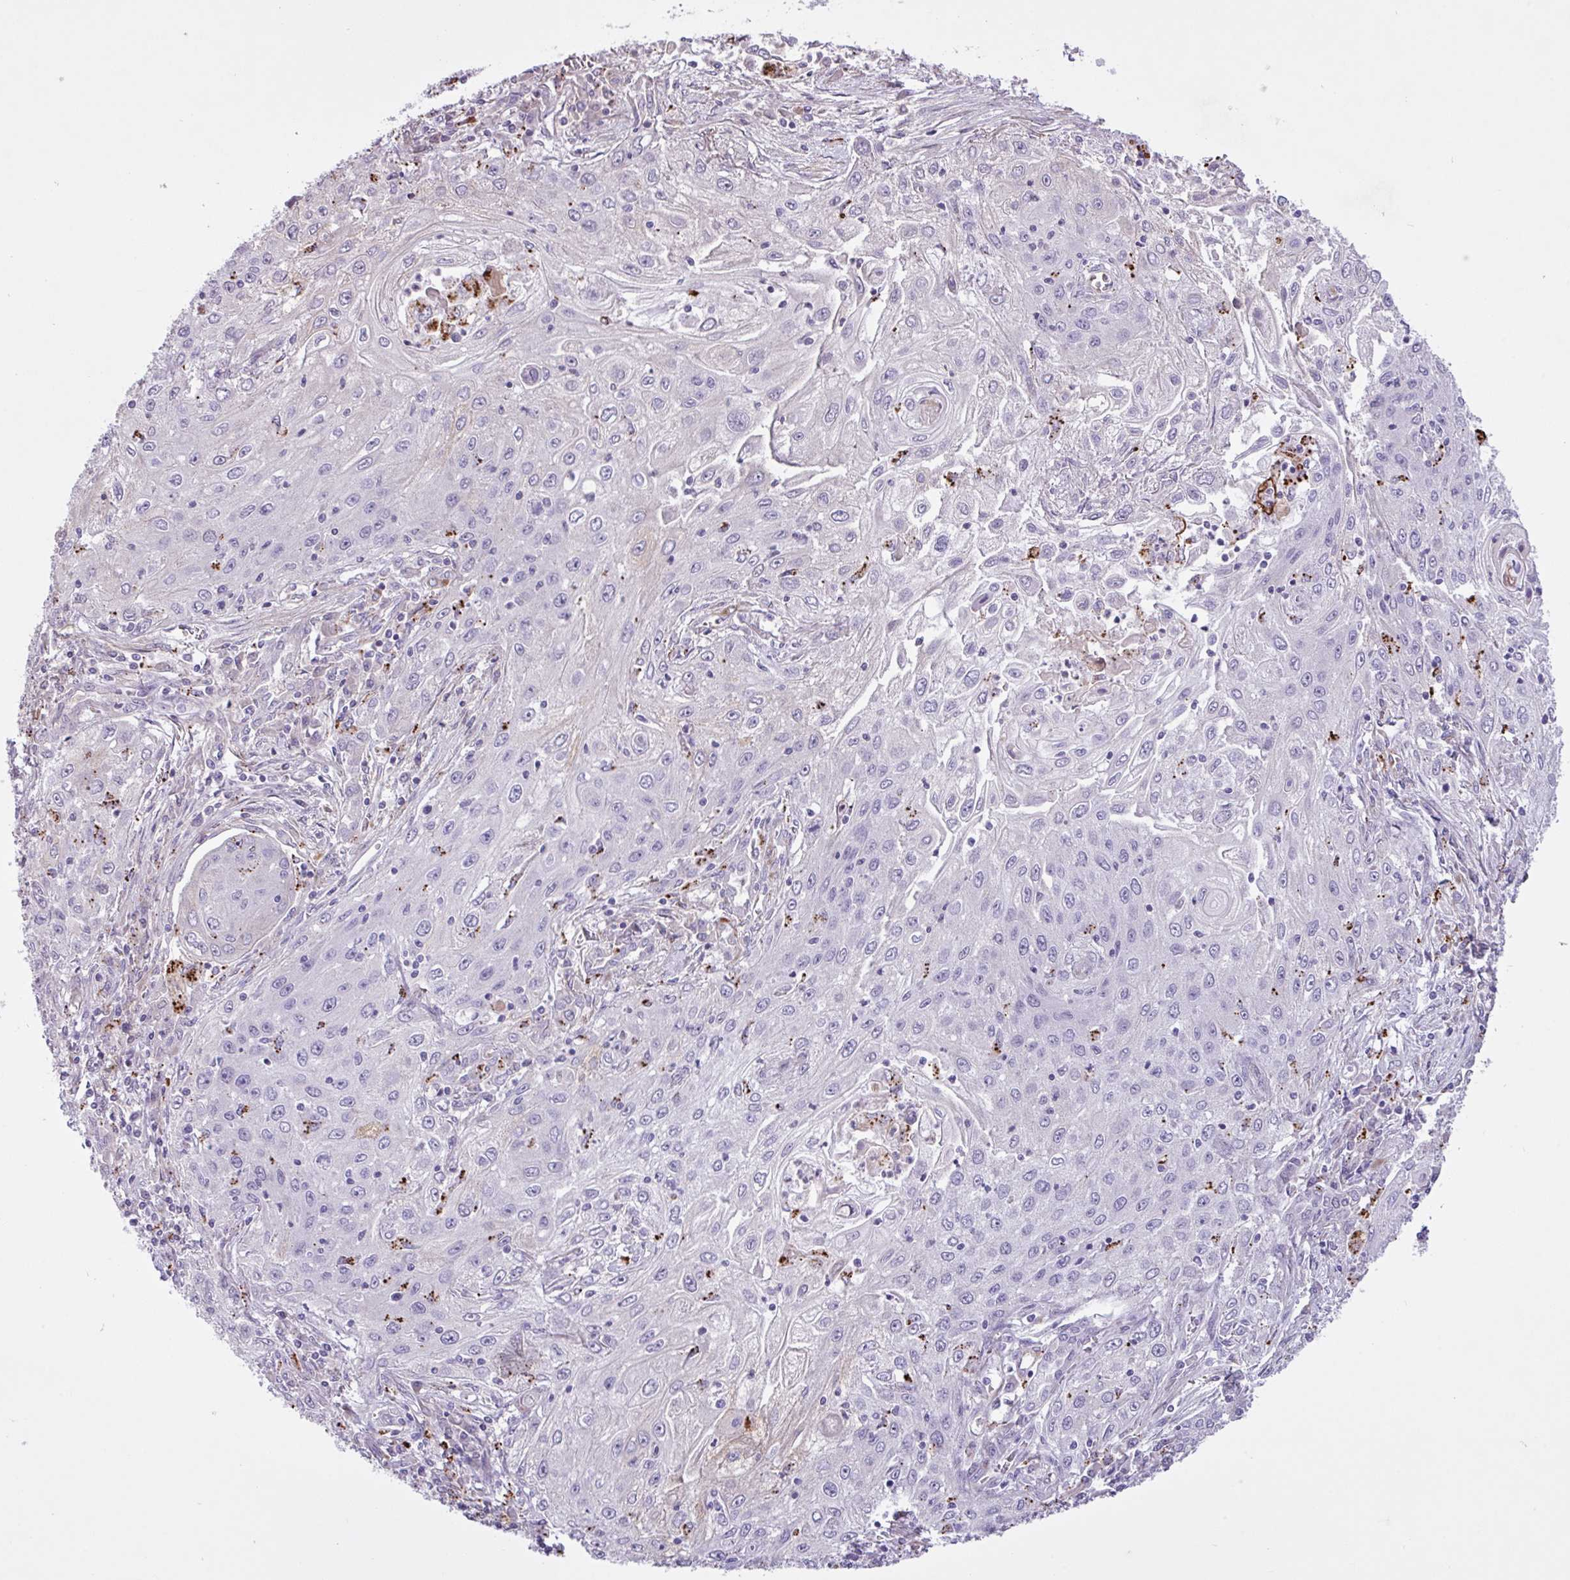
{"staining": {"intensity": "negative", "quantity": "none", "location": "none"}, "tissue": "lung cancer", "cell_type": "Tumor cells", "image_type": "cancer", "snomed": [{"axis": "morphology", "description": "Squamous cell carcinoma, NOS"}, {"axis": "topography", "description": "Lung"}], "caption": "This is an immunohistochemistry (IHC) image of human lung cancer (squamous cell carcinoma). There is no expression in tumor cells.", "gene": "CD248", "patient": {"sex": "female", "age": 69}}